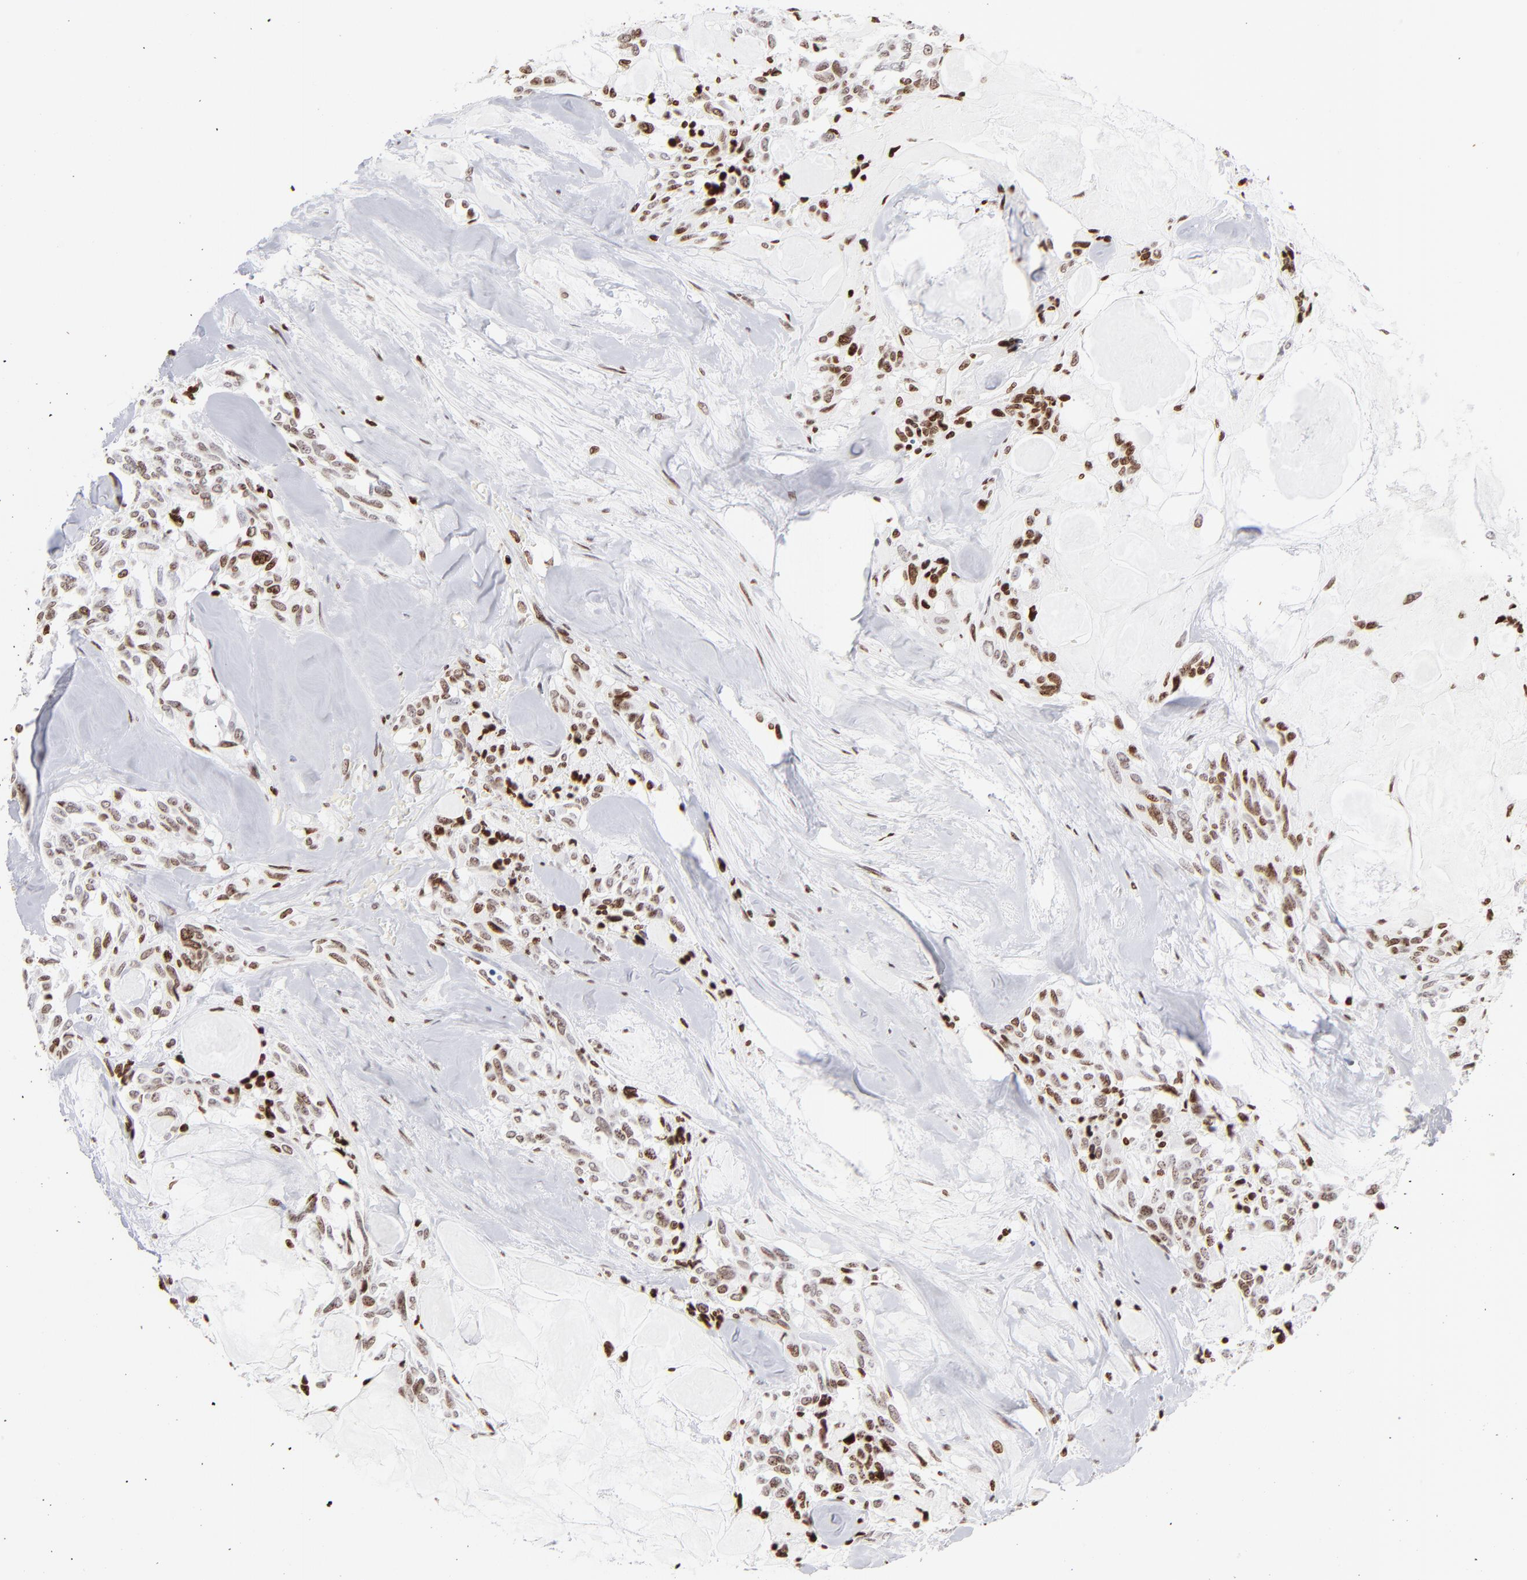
{"staining": {"intensity": "moderate", "quantity": ">75%", "location": "nuclear"}, "tissue": "thyroid cancer", "cell_type": "Tumor cells", "image_type": "cancer", "snomed": [{"axis": "morphology", "description": "Carcinoma, NOS"}, {"axis": "morphology", "description": "Carcinoid, malignant, NOS"}, {"axis": "topography", "description": "Thyroid gland"}], "caption": "Protein staining exhibits moderate nuclear staining in about >75% of tumor cells in thyroid cancer.", "gene": "RTL4", "patient": {"sex": "male", "age": 33}}